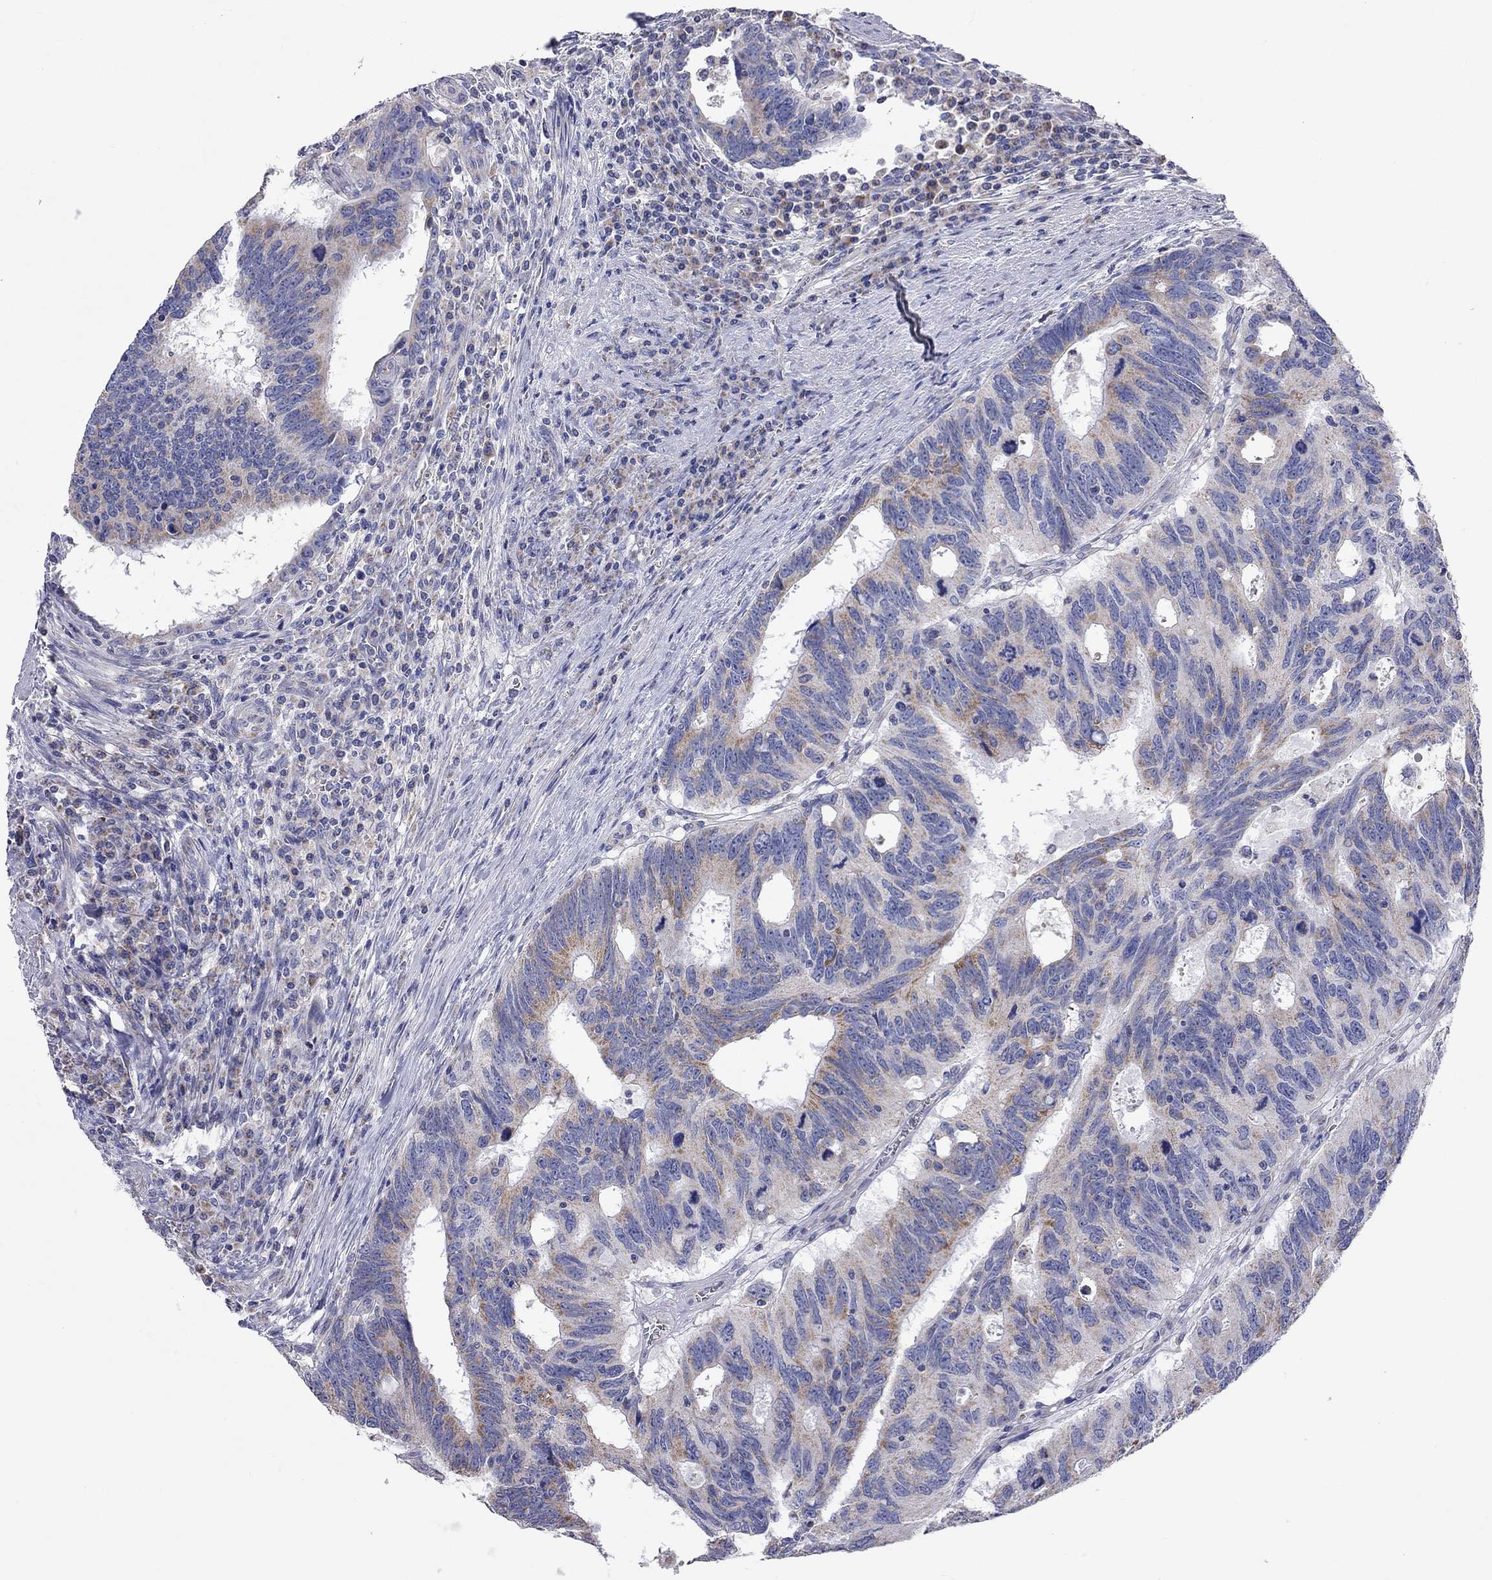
{"staining": {"intensity": "moderate", "quantity": "25%-75%", "location": "cytoplasmic/membranous"}, "tissue": "colorectal cancer", "cell_type": "Tumor cells", "image_type": "cancer", "snomed": [{"axis": "morphology", "description": "Adenocarcinoma, NOS"}, {"axis": "topography", "description": "Colon"}], "caption": "DAB (3,3'-diaminobenzidine) immunohistochemical staining of human colorectal cancer (adenocarcinoma) reveals moderate cytoplasmic/membranous protein expression in about 25%-75% of tumor cells. The staining is performed using DAB (3,3'-diaminobenzidine) brown chromogen to label protein expression. The nuclei are counter-stained blue using hematoxylin.", "gene": "RCAN1", "patient": {"sex": "female", "age": 77}}